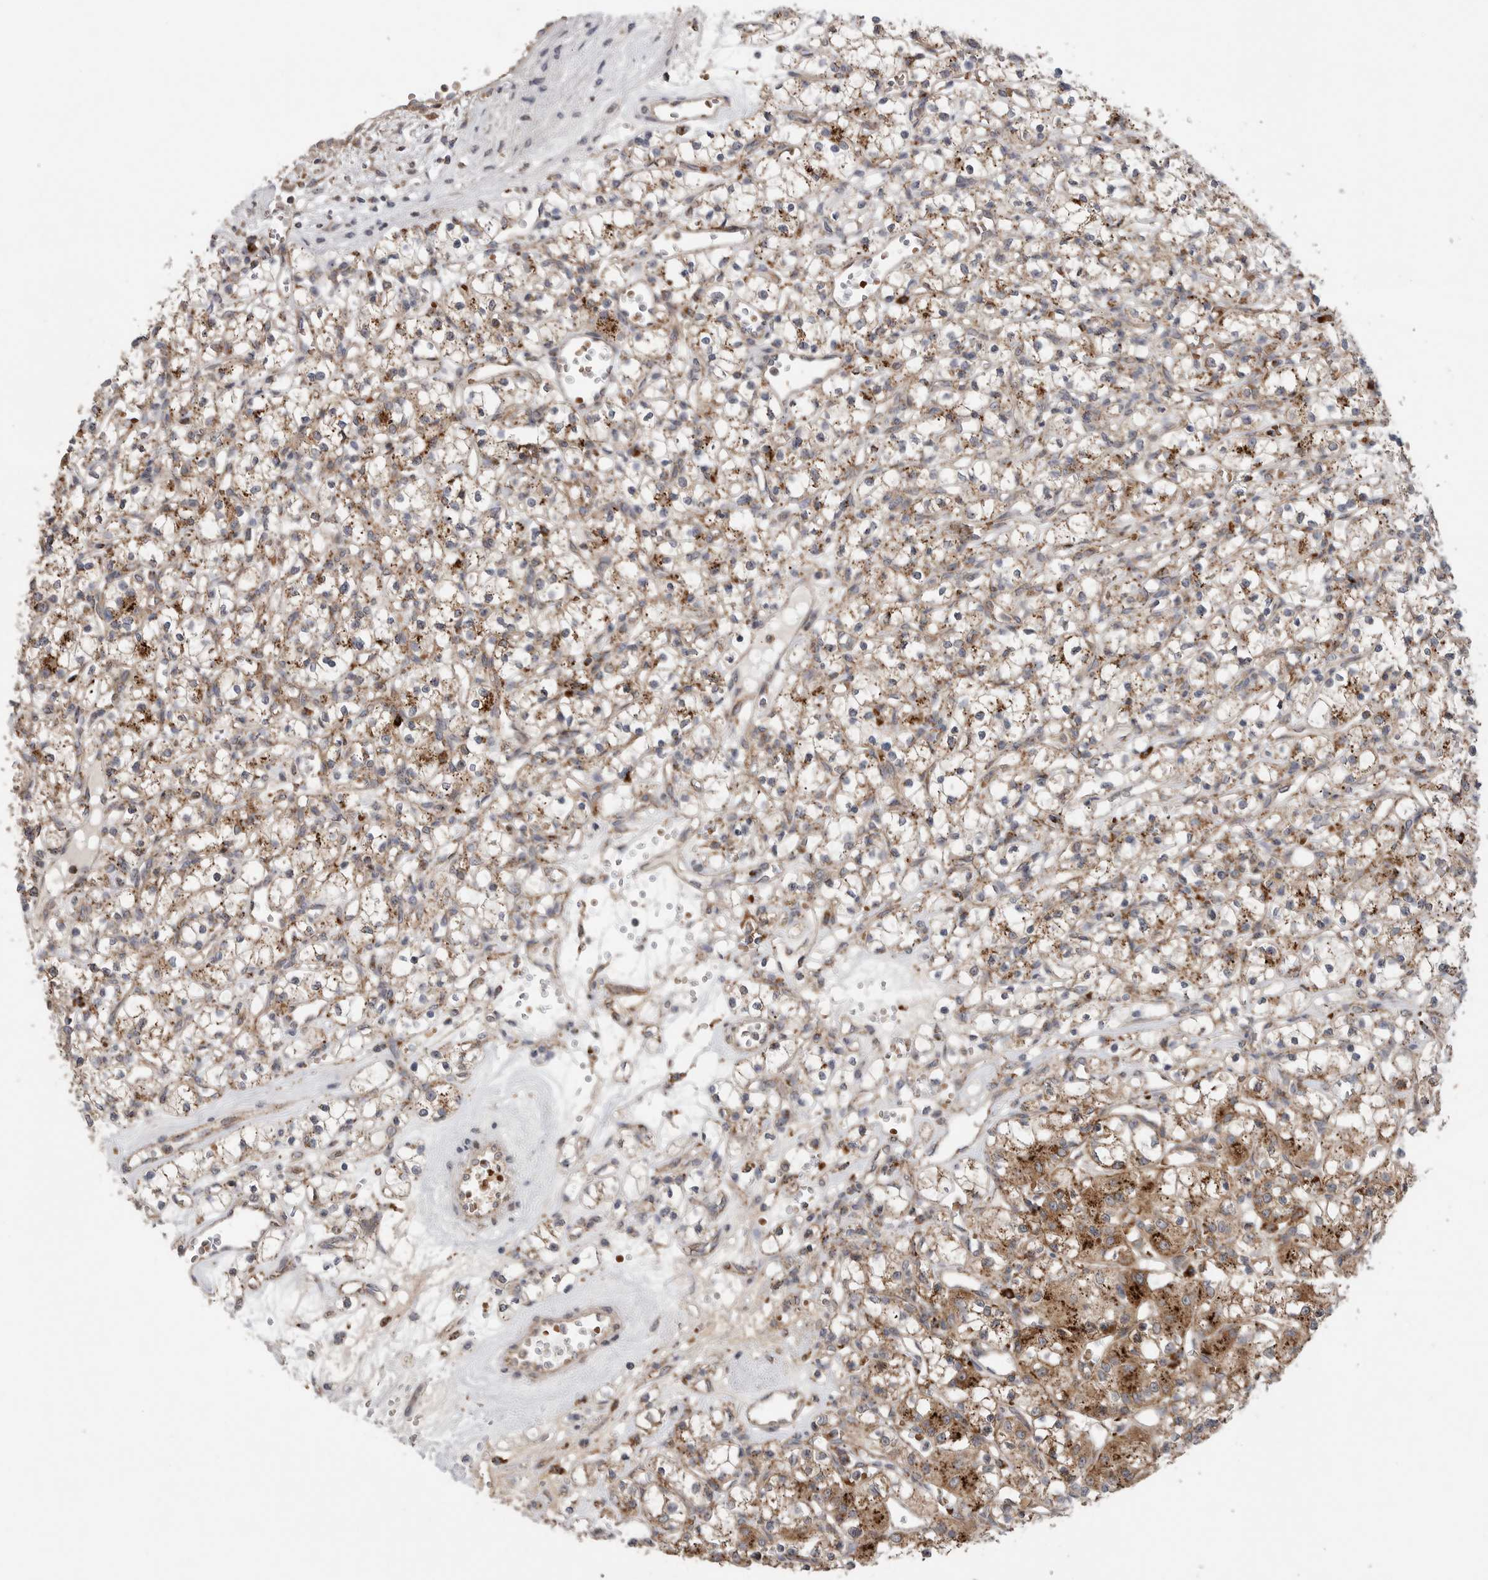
{"staining": {"intensity": "moderate", "quantity": ">75%", "location": "cytoplasmic/membranous"}, "tissue": "renal cancer", "cell_type": "Tumor cells", "image_type": "cancer", "snomed": [{"axis": "morphology", "description": "Adenocarcinoma, NOS"}, {"axis": "topography", "description": "Kidney"}], "caption": "A photomicrograph of renal adenocarcinoma stained for a protein demonstrates moderate cytoplasmic/membranous brown staining in tumor cells. The protein of interest is stained brown, and the nuclei are stained in blue (DAB IHC with brightfield microscopy, high magnification).", "gene": "GALNS", "patient": {"sex": "female", "age": 59}}